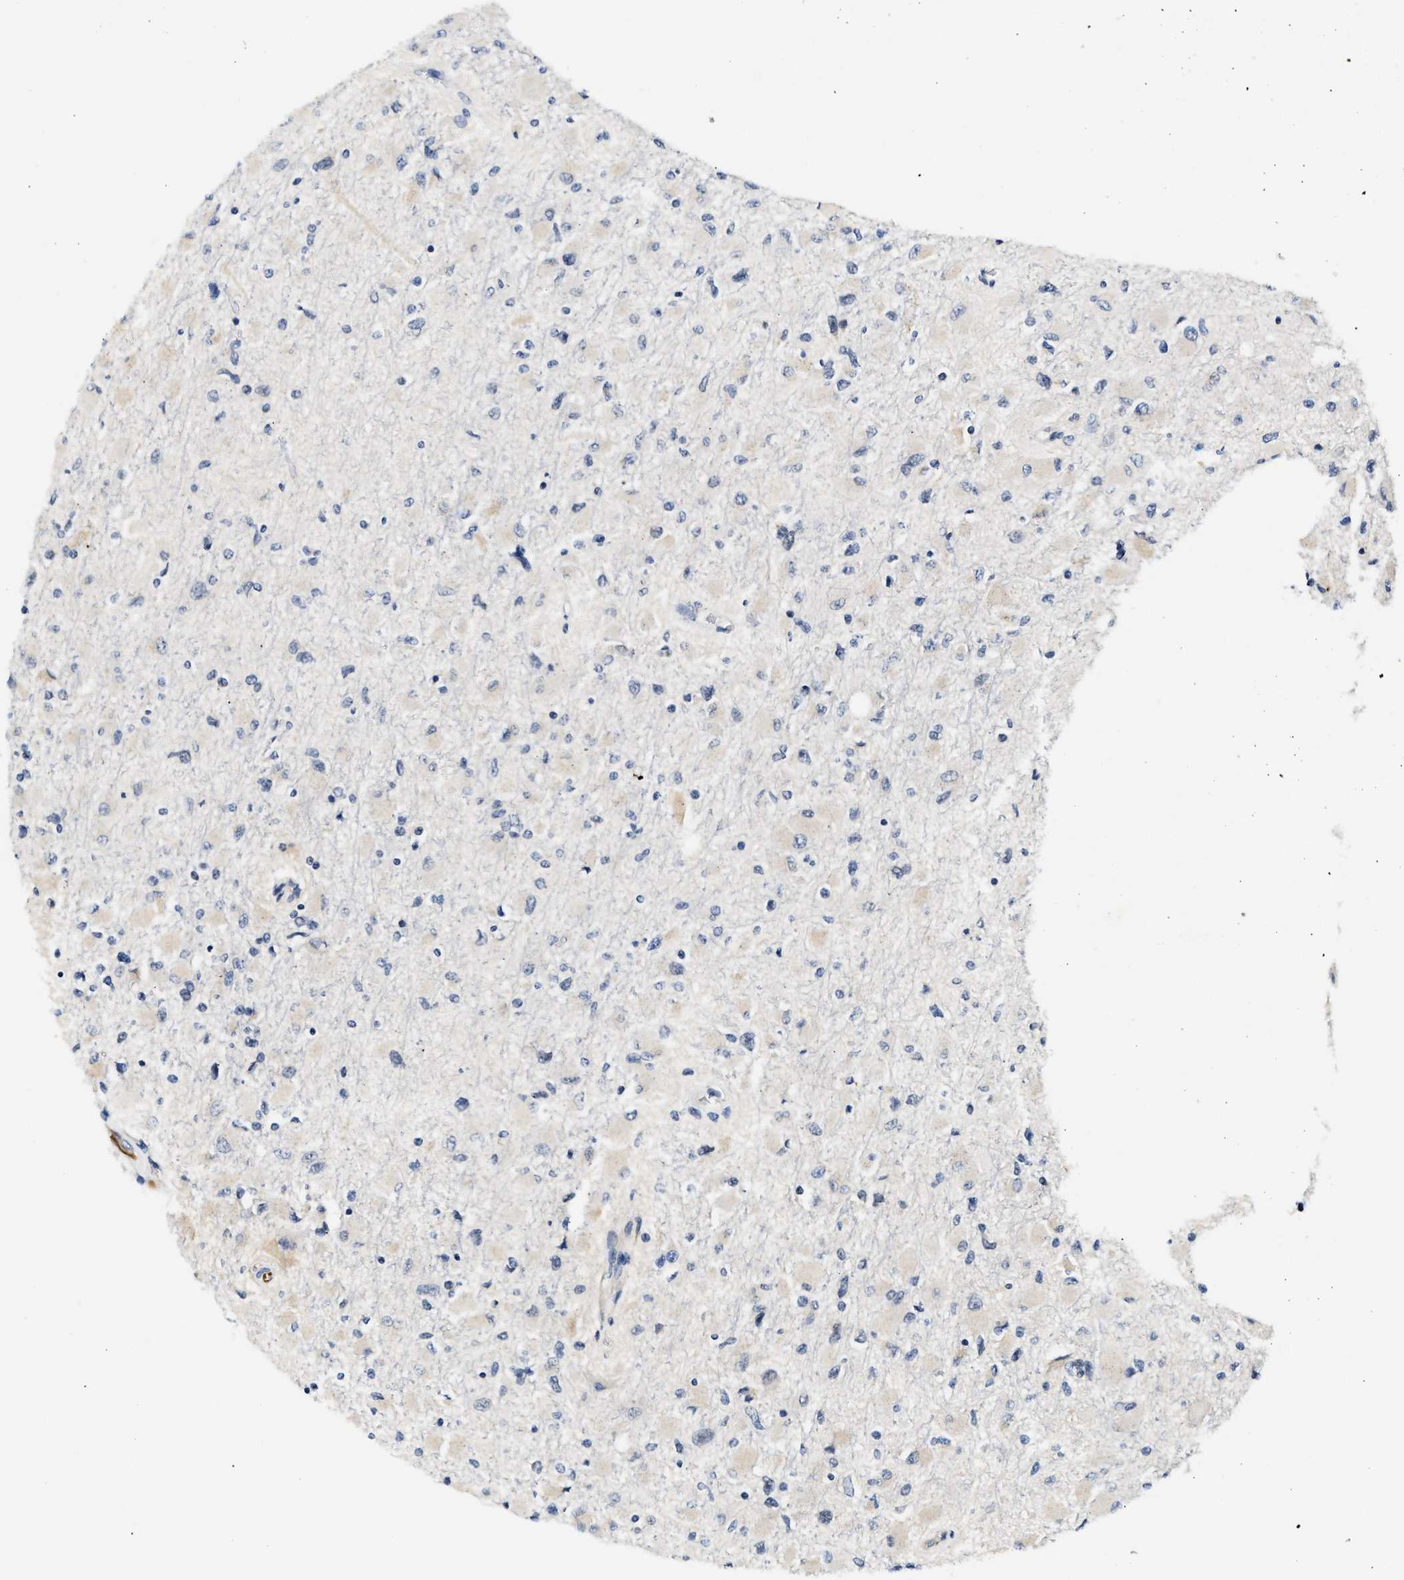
{"staining": {"intensity": "negative", "quantity": "none", "location": "none"}, "tissue": "glioma", "cell_type": "Tumor cells", "image_type": "cancer", "snomed": [{"axis": "morphology", "description": "Glioma, malignant, High grade"}, {"axis": "topography", "description": "Cerebral cortex"}], "caption": "Micrograph shows no significant protein staining in tumor cells of malignant glioma (high-grade).", "gene": "MED22", "patient": {"sex": "female", "age": 36}}